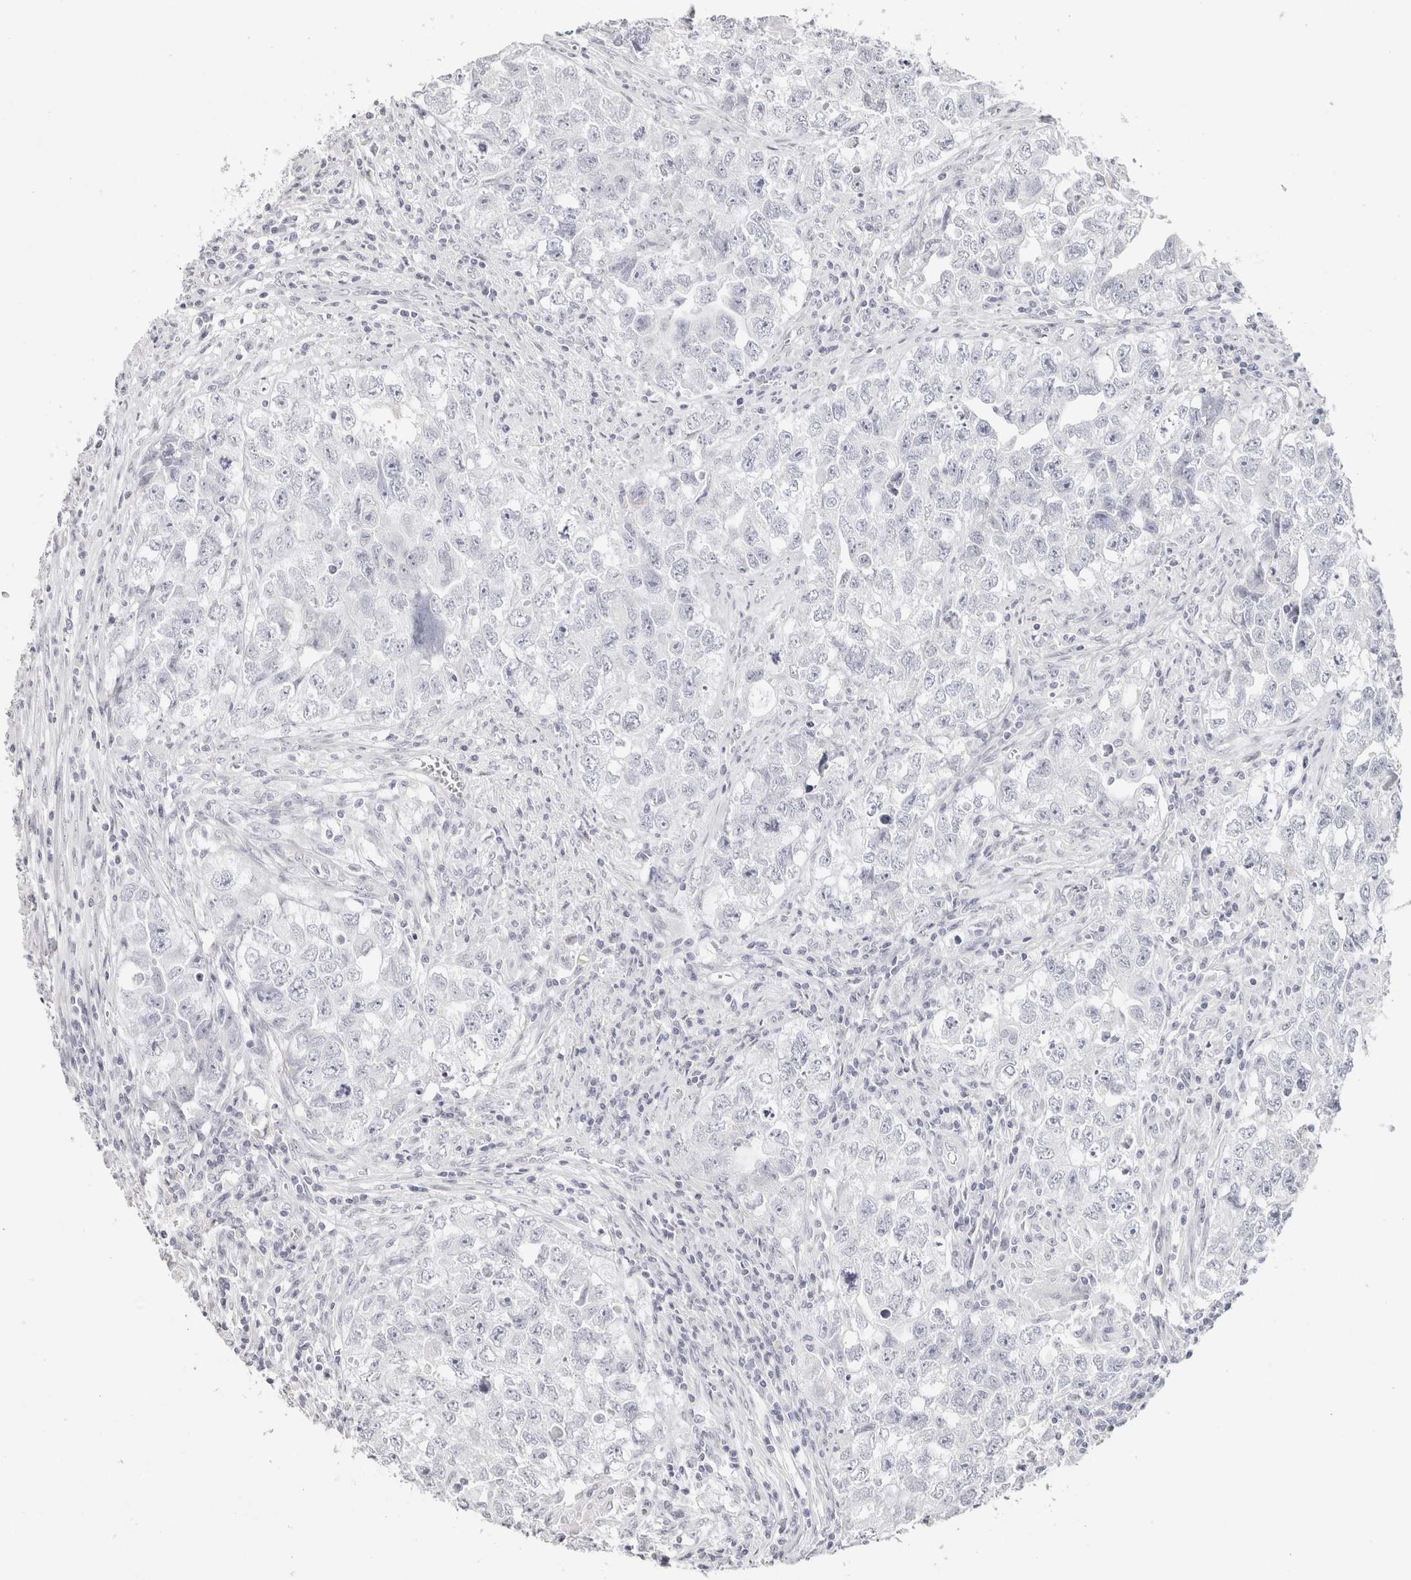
{"staining": {"intensity": "negative", "quantity": "none", "location": "none"}, "tissue": "testis cancer", "cell_type": "Tumor cells", "image_type": "cancer", "snomed": [{"axis": "morphology", "description": "Seminoma, NOS"}, {"axis": "morphology", "description": "Carcinoma, Embryonal, NOS"}, {"axis": "topography", "description": "Testis"}], "caption": "This is an immunohistochemistry photomicrograph of embryonal carcinoma (testis). There is no positivity in tumor cells.", "gene": "GARIN1A", "patient": {"sex": "male", "age": 43}}